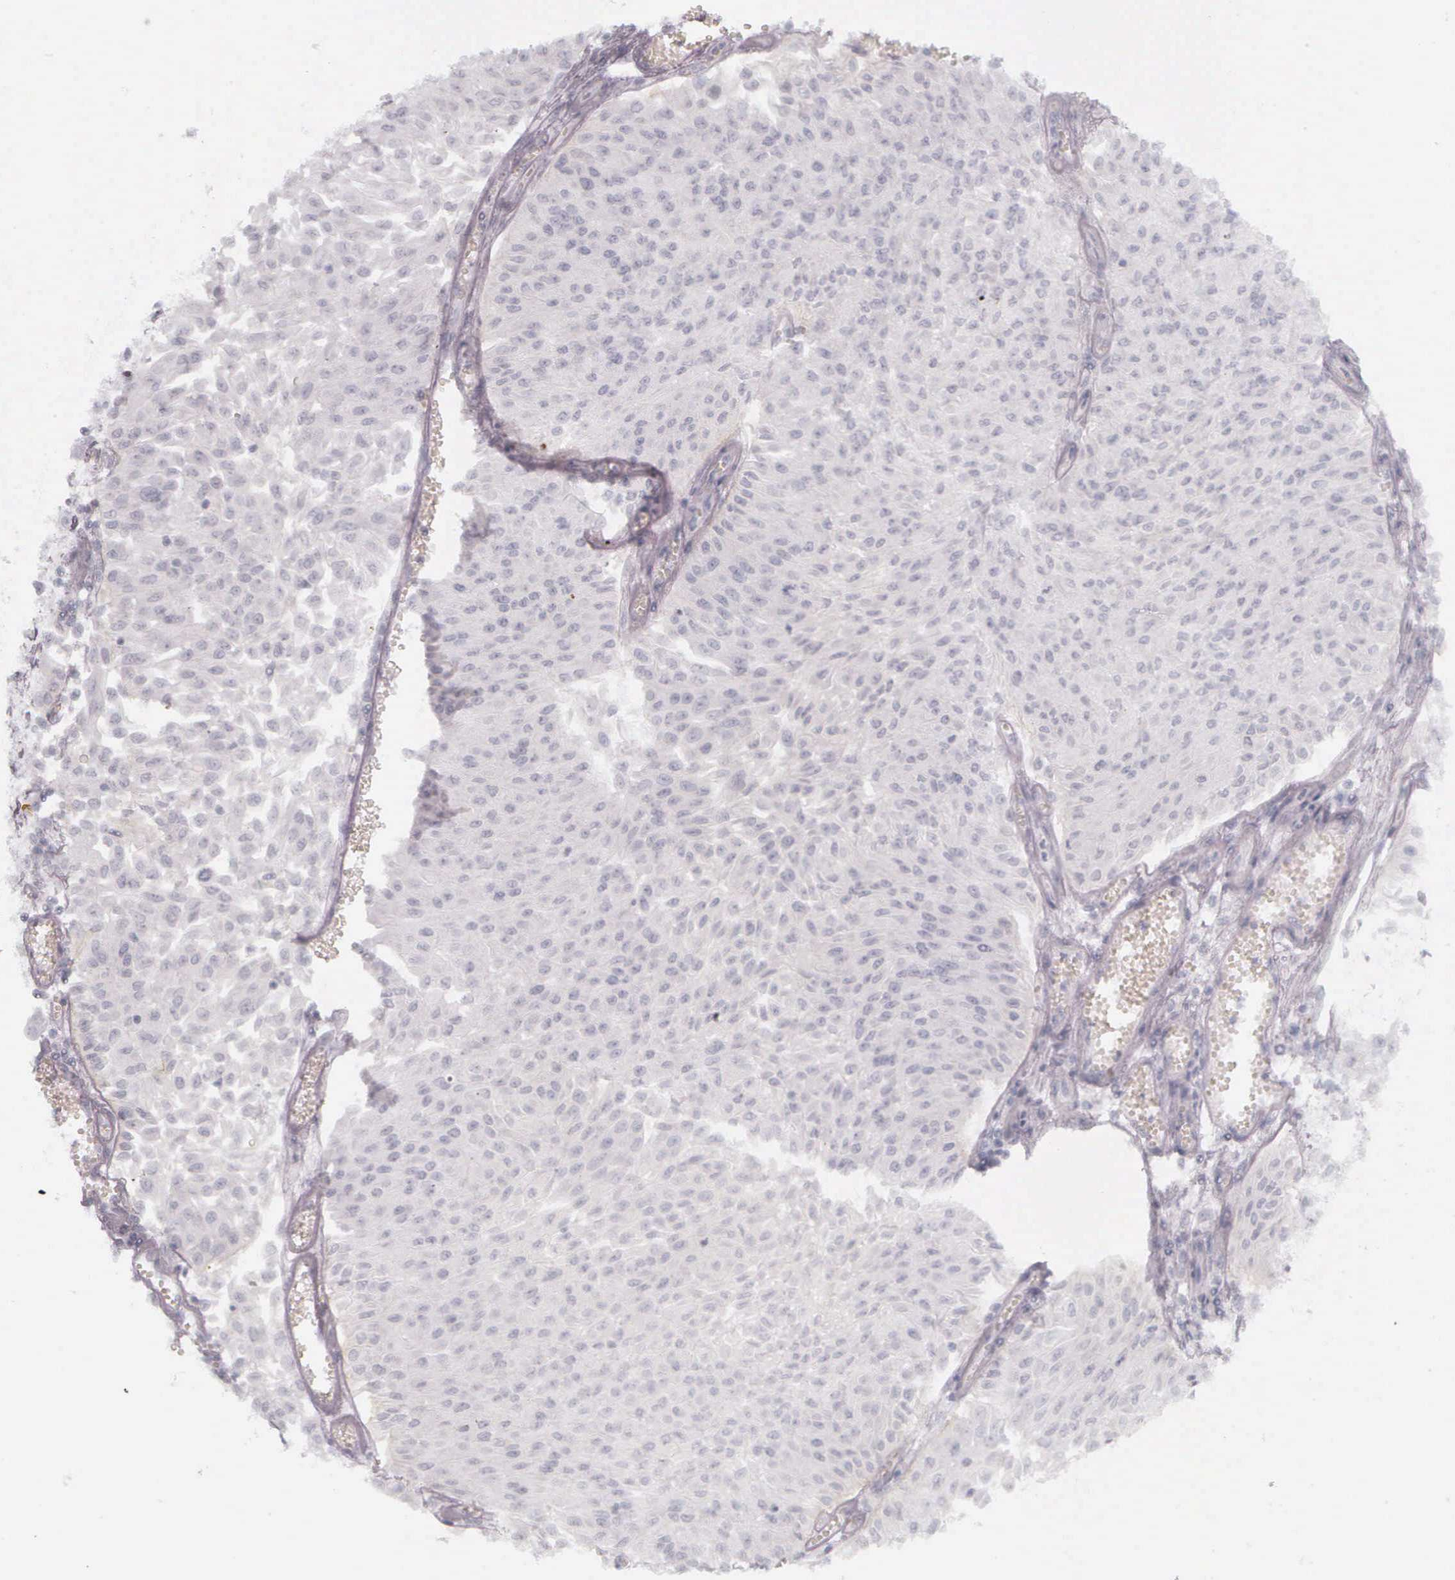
{"staining": {"intensity": "negative", "quantity": "none", "location": "none"}, "tissue": "urothelial cancer", "cell_type": "Tumor cells", "image_type": "cancer", "snomed": [{"axis": "morphology", "description": "Urothelial carcinoma, Low grade"}, {"axis": "topography", "description": "Urinary bladder"}], "caption": "Urothelial carcinoma (low-grade) stained for a protein using IHC shows no positivity tumor cells.", "gene": "KRT14", "patient": {"sex": "male", "age": 86}}